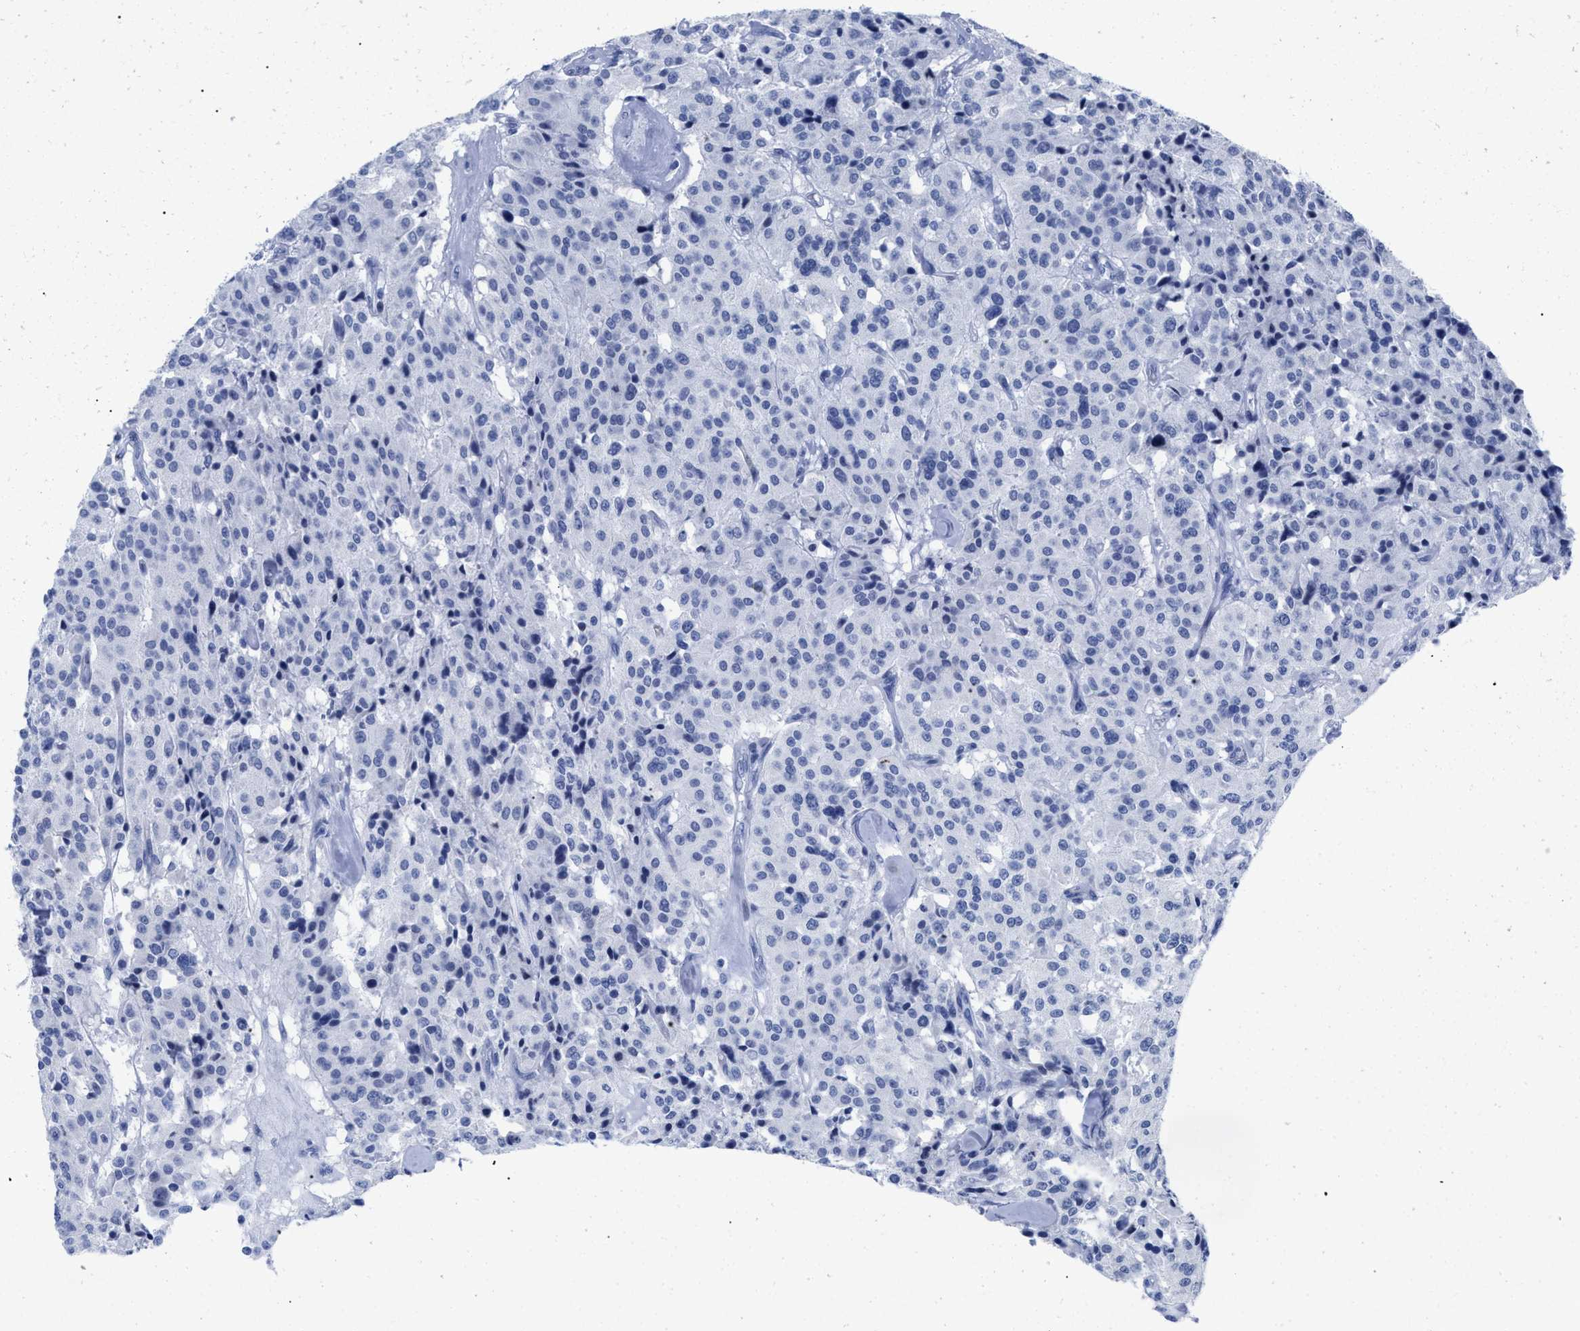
{"staining": {"intensity": "negative", "quantity": "none", "location": "none"}, "tissue": "carcinoid", "cell_type": "Tumor cells", "image_type": "cancer", "snomed": [{"axis": "morphology", "description": "Carcinoid, malignant, NOS"}, {"axis": "topography", "description": "Lung"}], "caption": "A high-resolution histopathology image shows immunohistochemistry (IHC) staining of carcinoid, which displays no significant staining in tumor cells.", "gene": "DUSP26", "patient": {"sex": "male", "age": 30}}